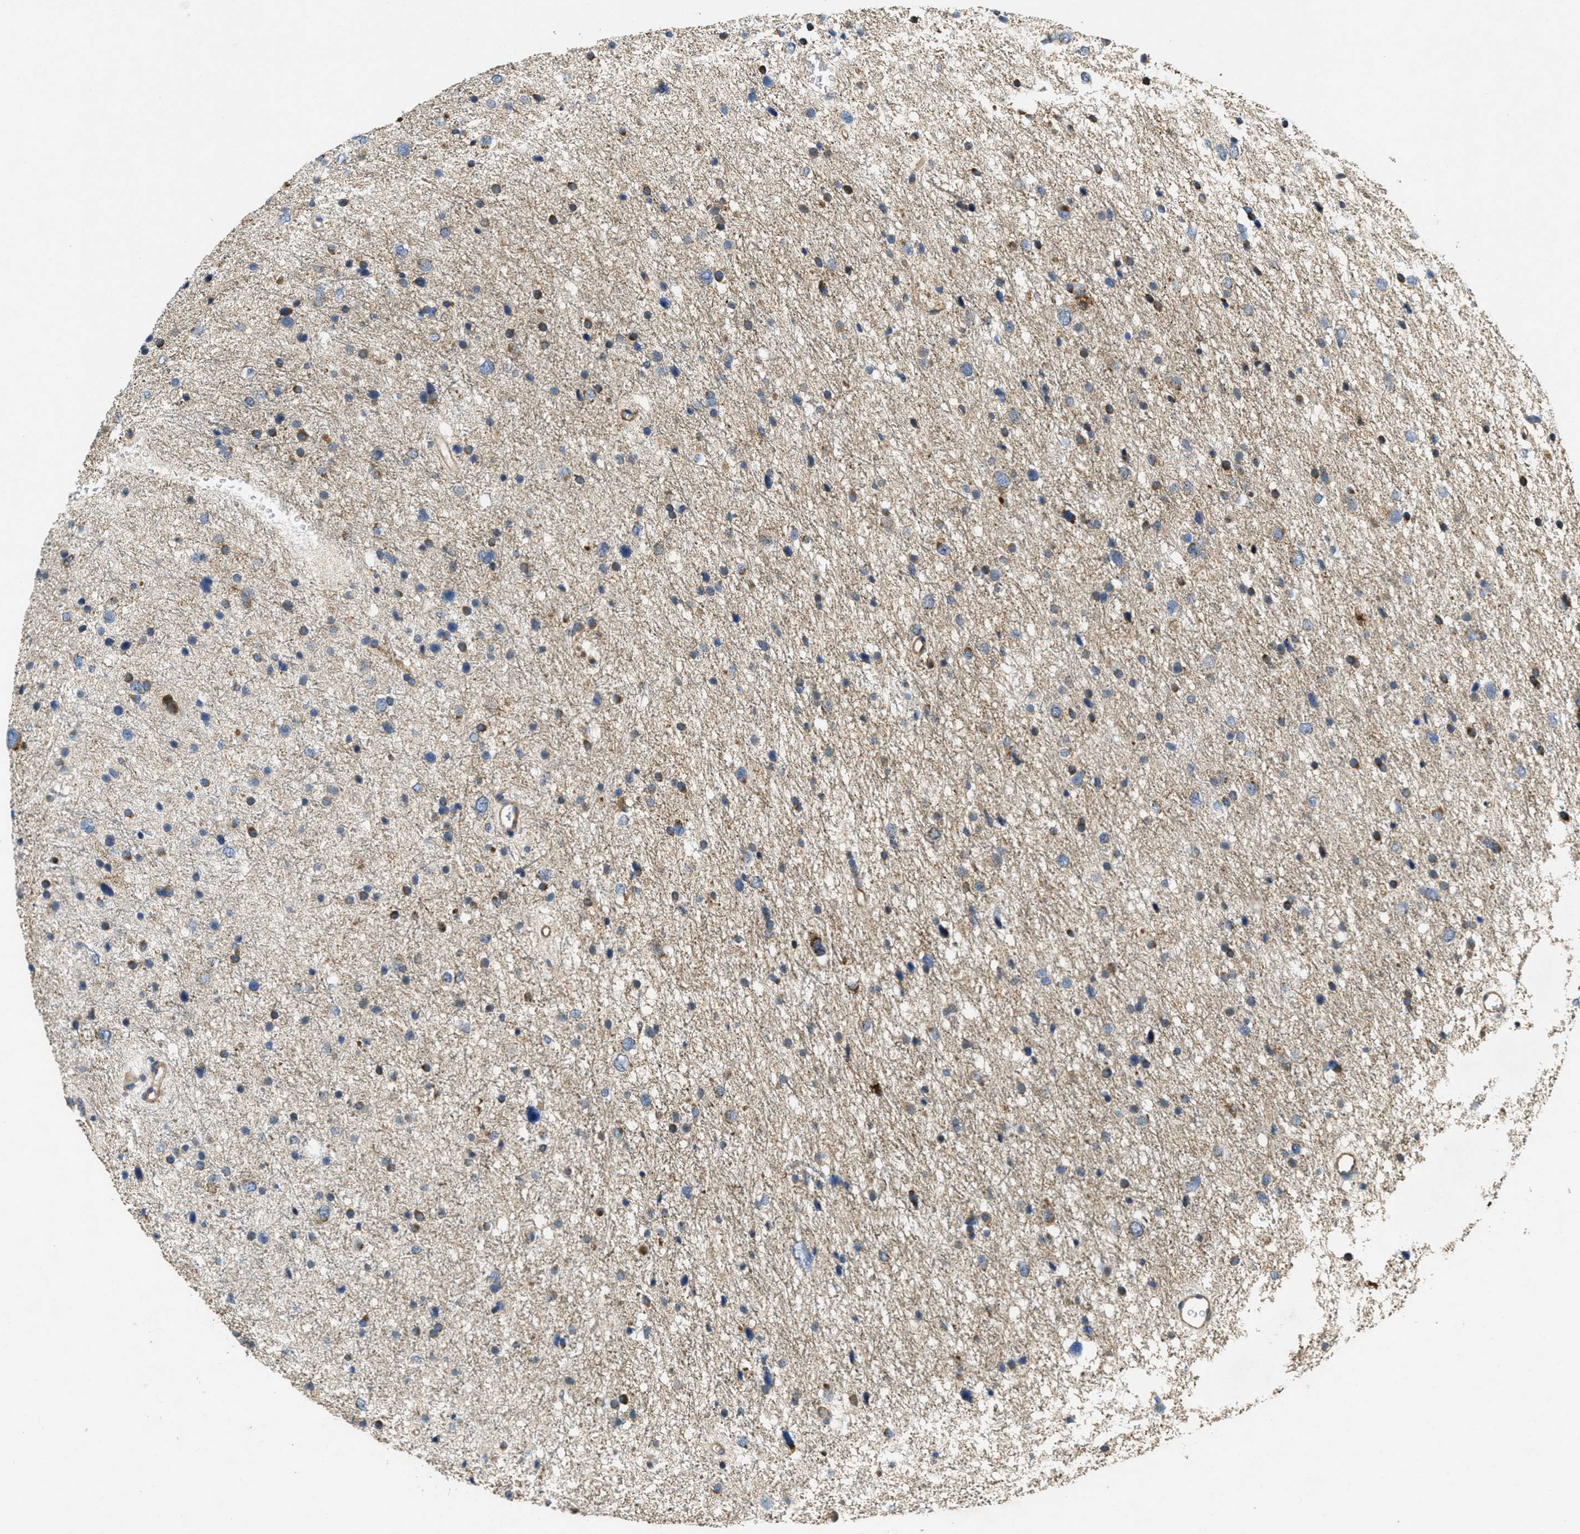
{"staining": {"intensity": "weak", "quantity": "25%-75%", "location": "cytoplasmic/membranous"}, "tissue": "glioma", "cell_type": "Tumor cells", "image_type": "cancer", "snomed": [{"axis": "morphology", "description": "Glioma, malignant, Low grade"}, {"axis": "topography", "description": "Brain"}], "caption": "A brown stain highlights weak cytoplasmic/membranous positivity of a protein in human low-grade glioma (malignant) tumor cells.", "gene": "TOMM70", "patient": {"sex": "female", "age": 37}}